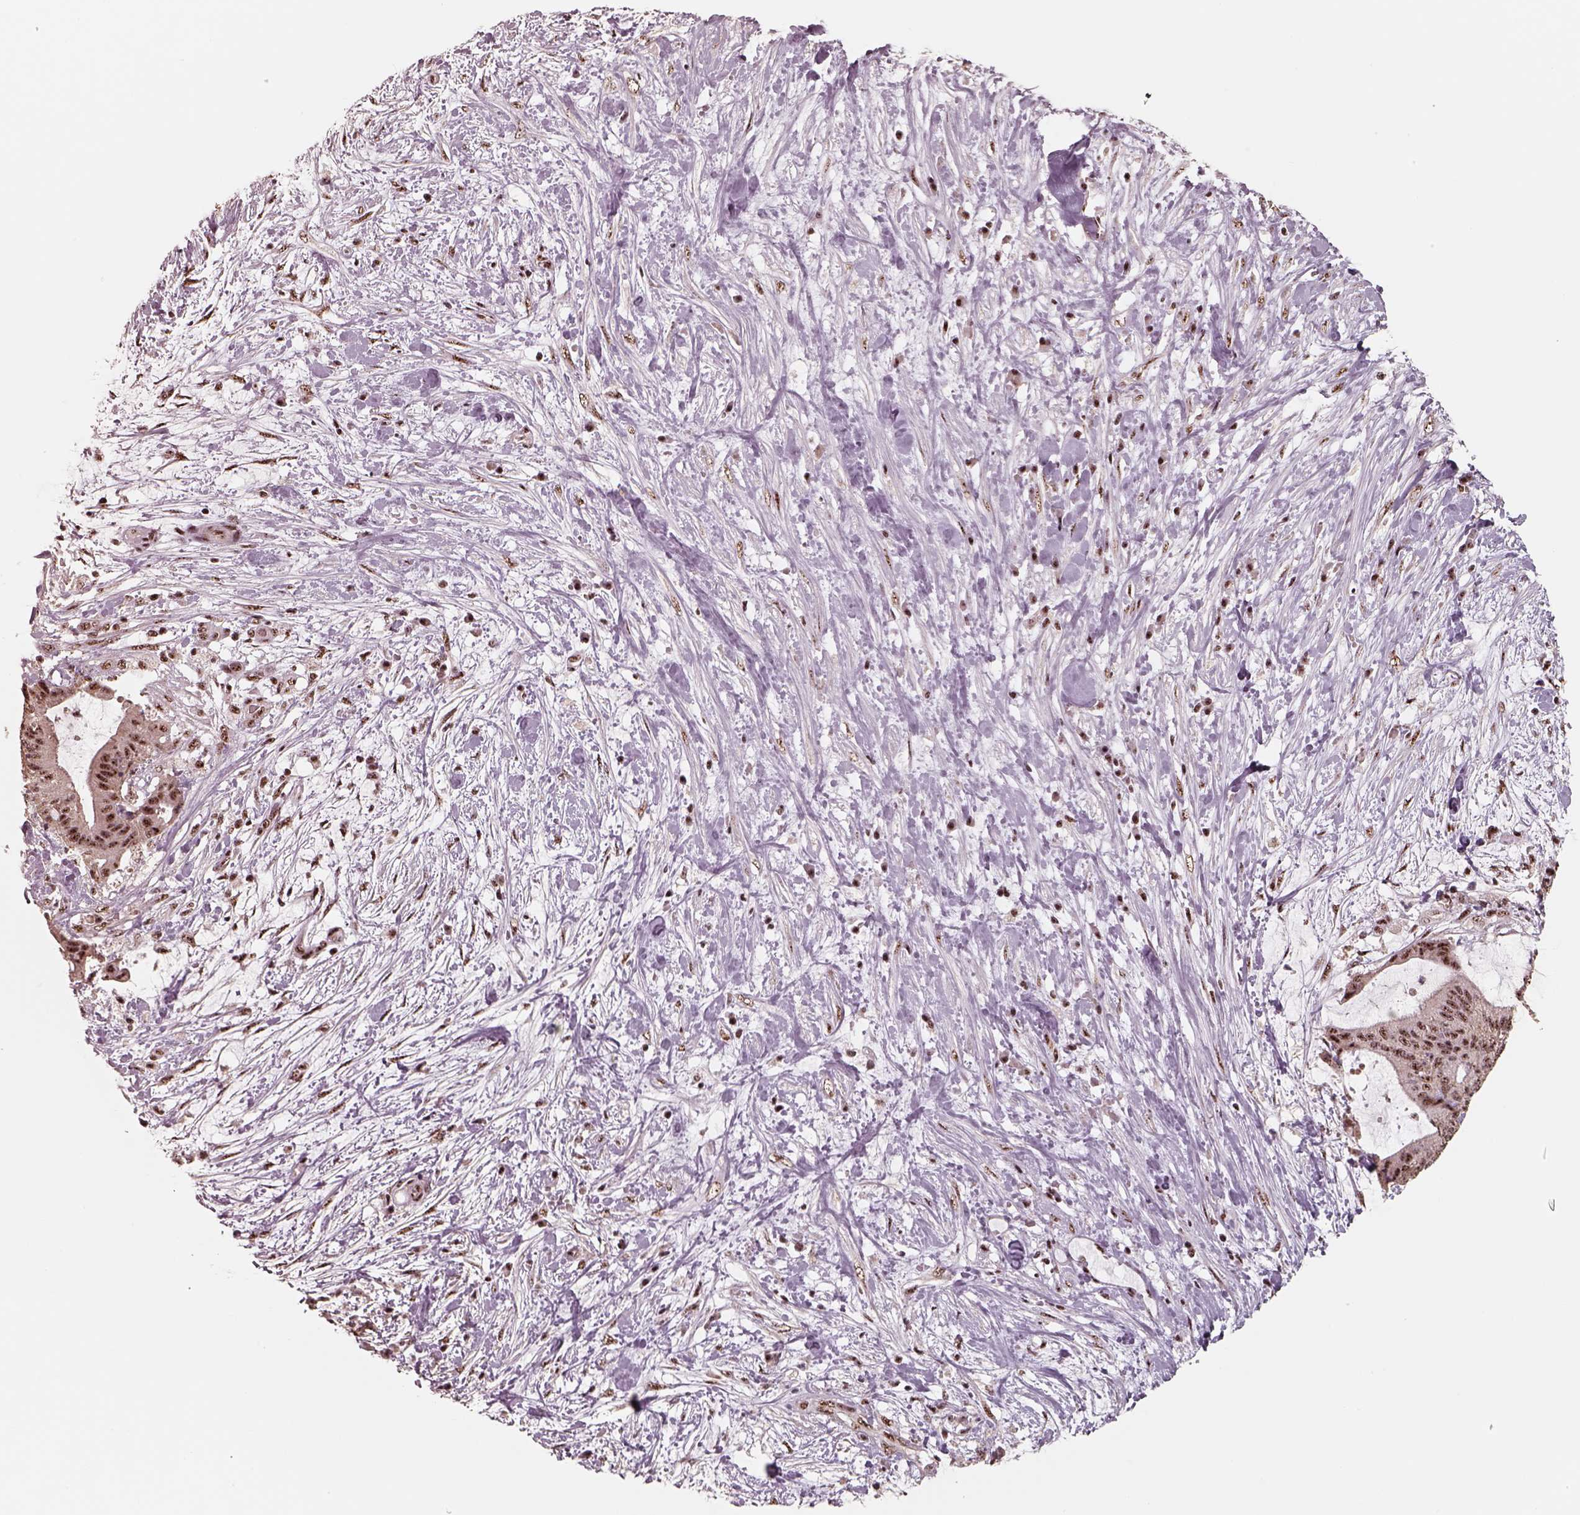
{"staining": {"intensity": "moderate", "quantity": ">75%", "location": "nuclear"}, "tissue": "liver cancer", "cell_type": "Tumor cells", "image_type": "cancer", "snomed": [{"axis": "morphology", "description": "Cholangiocarcinoma"}, {"axis": "topography", "description": "Liver"}], "caption": "A high-resolution photomicrograph shows immunohistochemistry staining of cholangiocarcinoma (liver), which exhibits moderate nuclear positivity in about >75% of tumor cells. (Stains: DAB (3,3'-diaminobenzidine) in brown, nuclei in blue, Microscopy: brightfield microscopy at high magnification).", "gene": "ATXN7L3", "patient": {"sex": "female", "age": 73}}